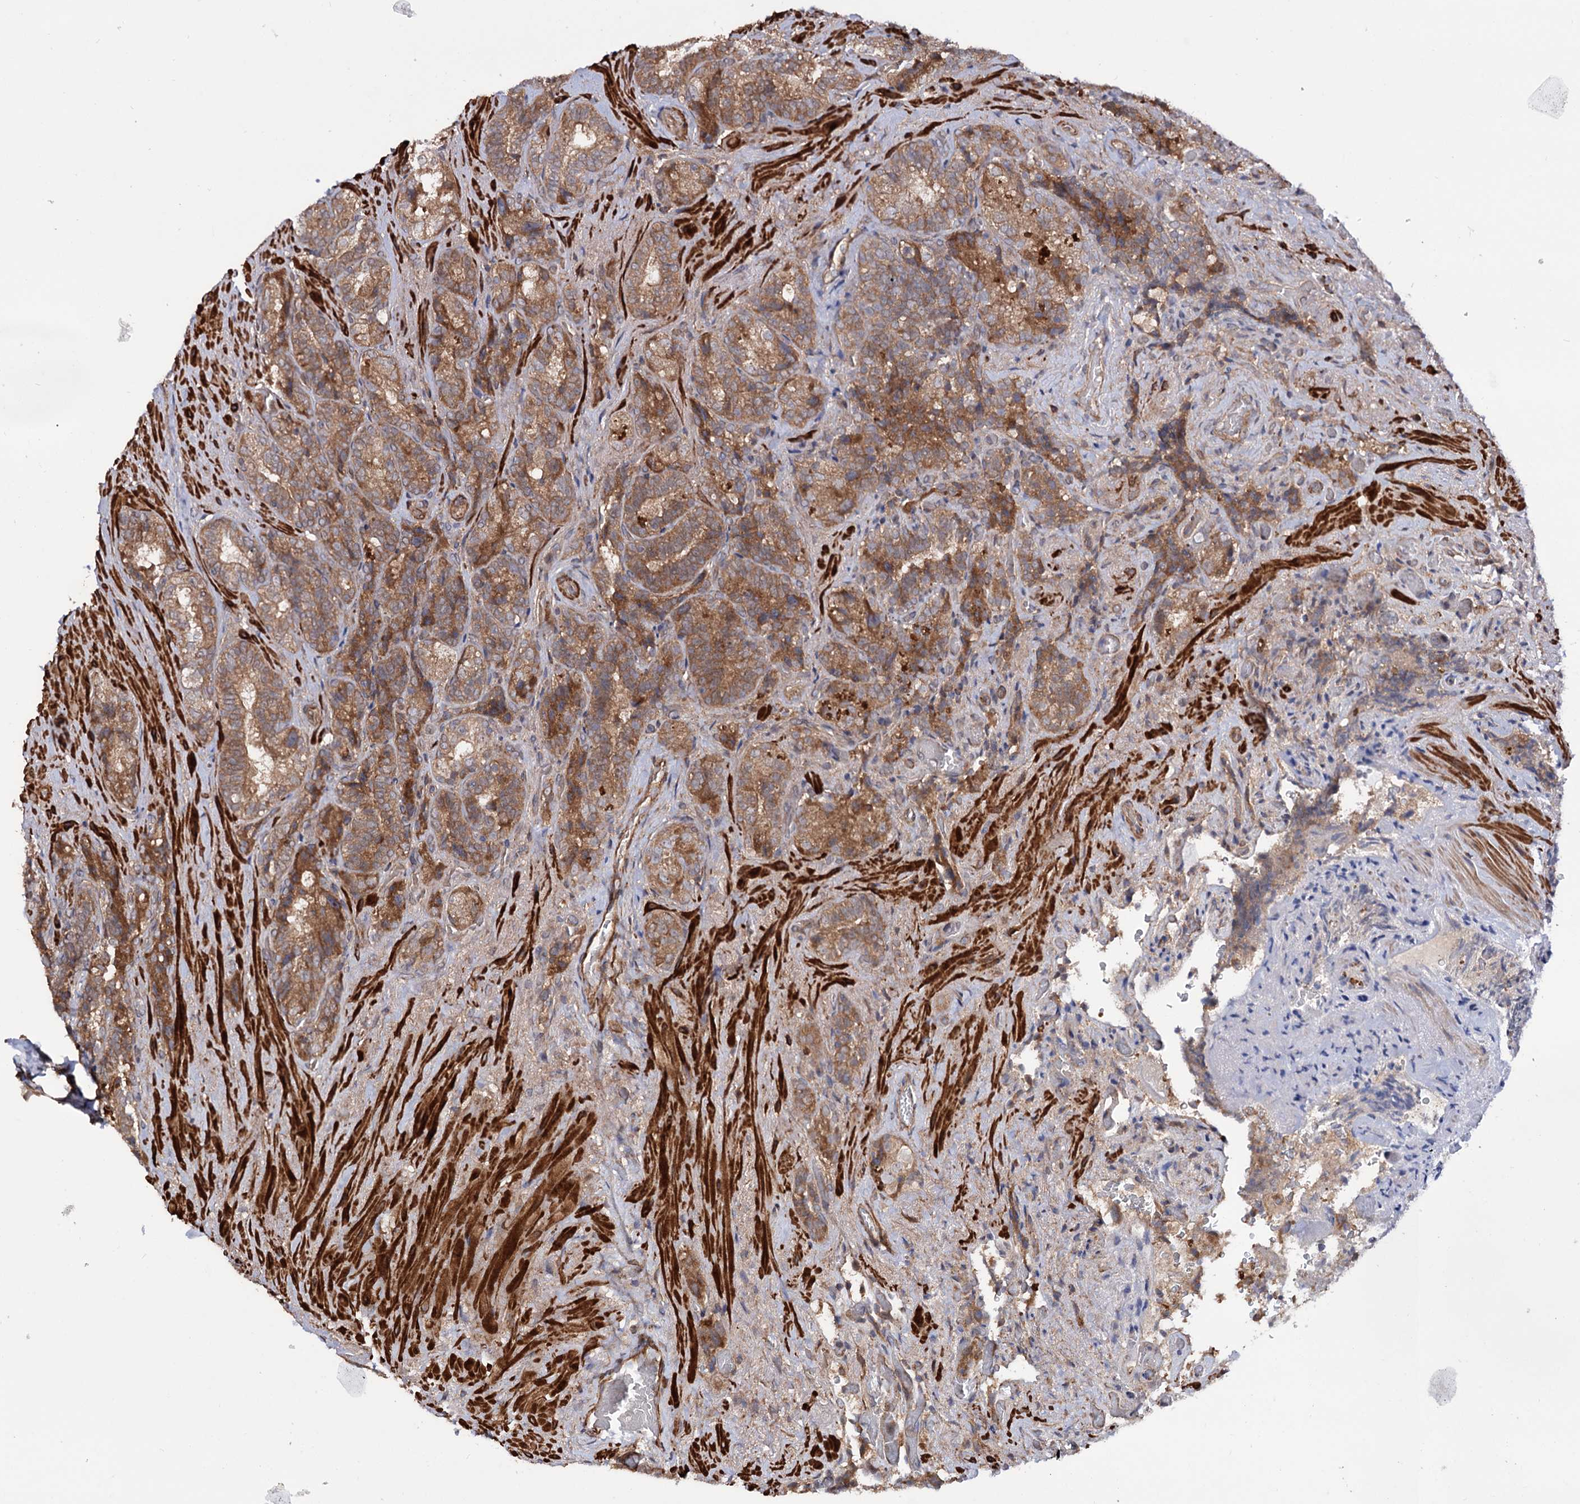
{"staining": {"intensity": "moderate", "quantity": ">75%", "location": "cytoplasmic/membranous"}, "tissue": "seminal vesicle", "cell_type": "Glandular cells", "image_type": "normal", "snomed": [{"axis": "morphology", "description": "Normal tissue, NOS"}, {"axis": "topography", "description": "Prostate and seminal vesicle, NOS"}, {"axis": "topography", "description": "Prostate"}, {"axis": "topography", "description": "Seminal veicle"}], "caption": "Protein staining of benign seminal vesicle exhibits moderate cytoplasmic/membranous positivity in about >75% of glandular cells.", "gene": "FERMT2", "patient": {"sex": "male", "age": 67}}